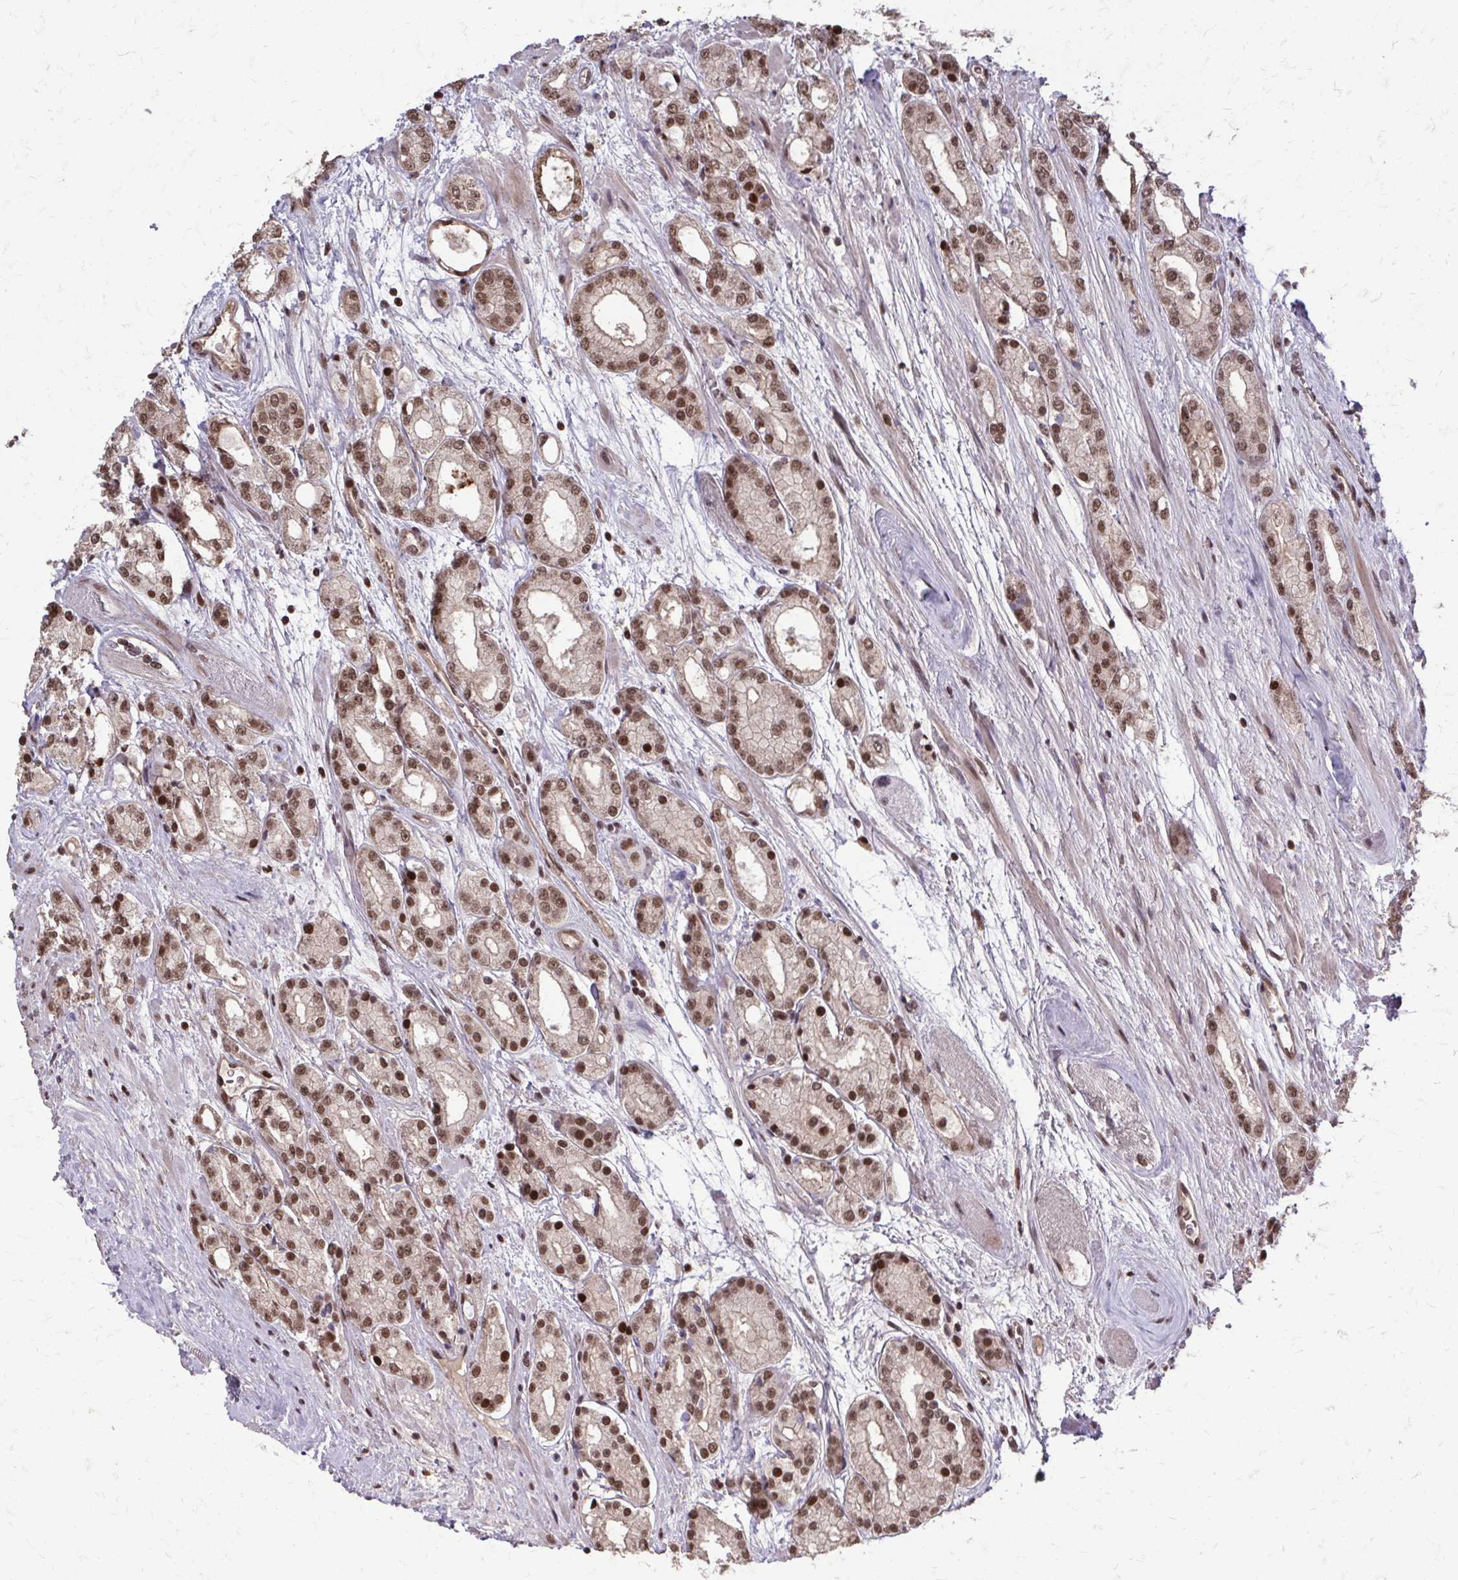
{"staining": {"intensity": "moderate", "quantity": ">75%", "location": "nuclear"}, "tissue": "prostate cancer", "cell_type": "Tumor cells", "image_type": "cancer", "snomed": [{"axis": "morphology", "description": "Adenocarcinoma, High grade"}, {"axis": "topography", "description": "Prostate"}], "caption": "Immunohistochemistry of human prostate cancer (adenocarcinoma (high-grade)) displays medium levels of moderate nuclear positivity in about >75% of tumor cells. The protein is shown in brown color, while the nuclei are stained blue.", "gene": "SS18", "patient": {"sex": "male", "age": 67}}